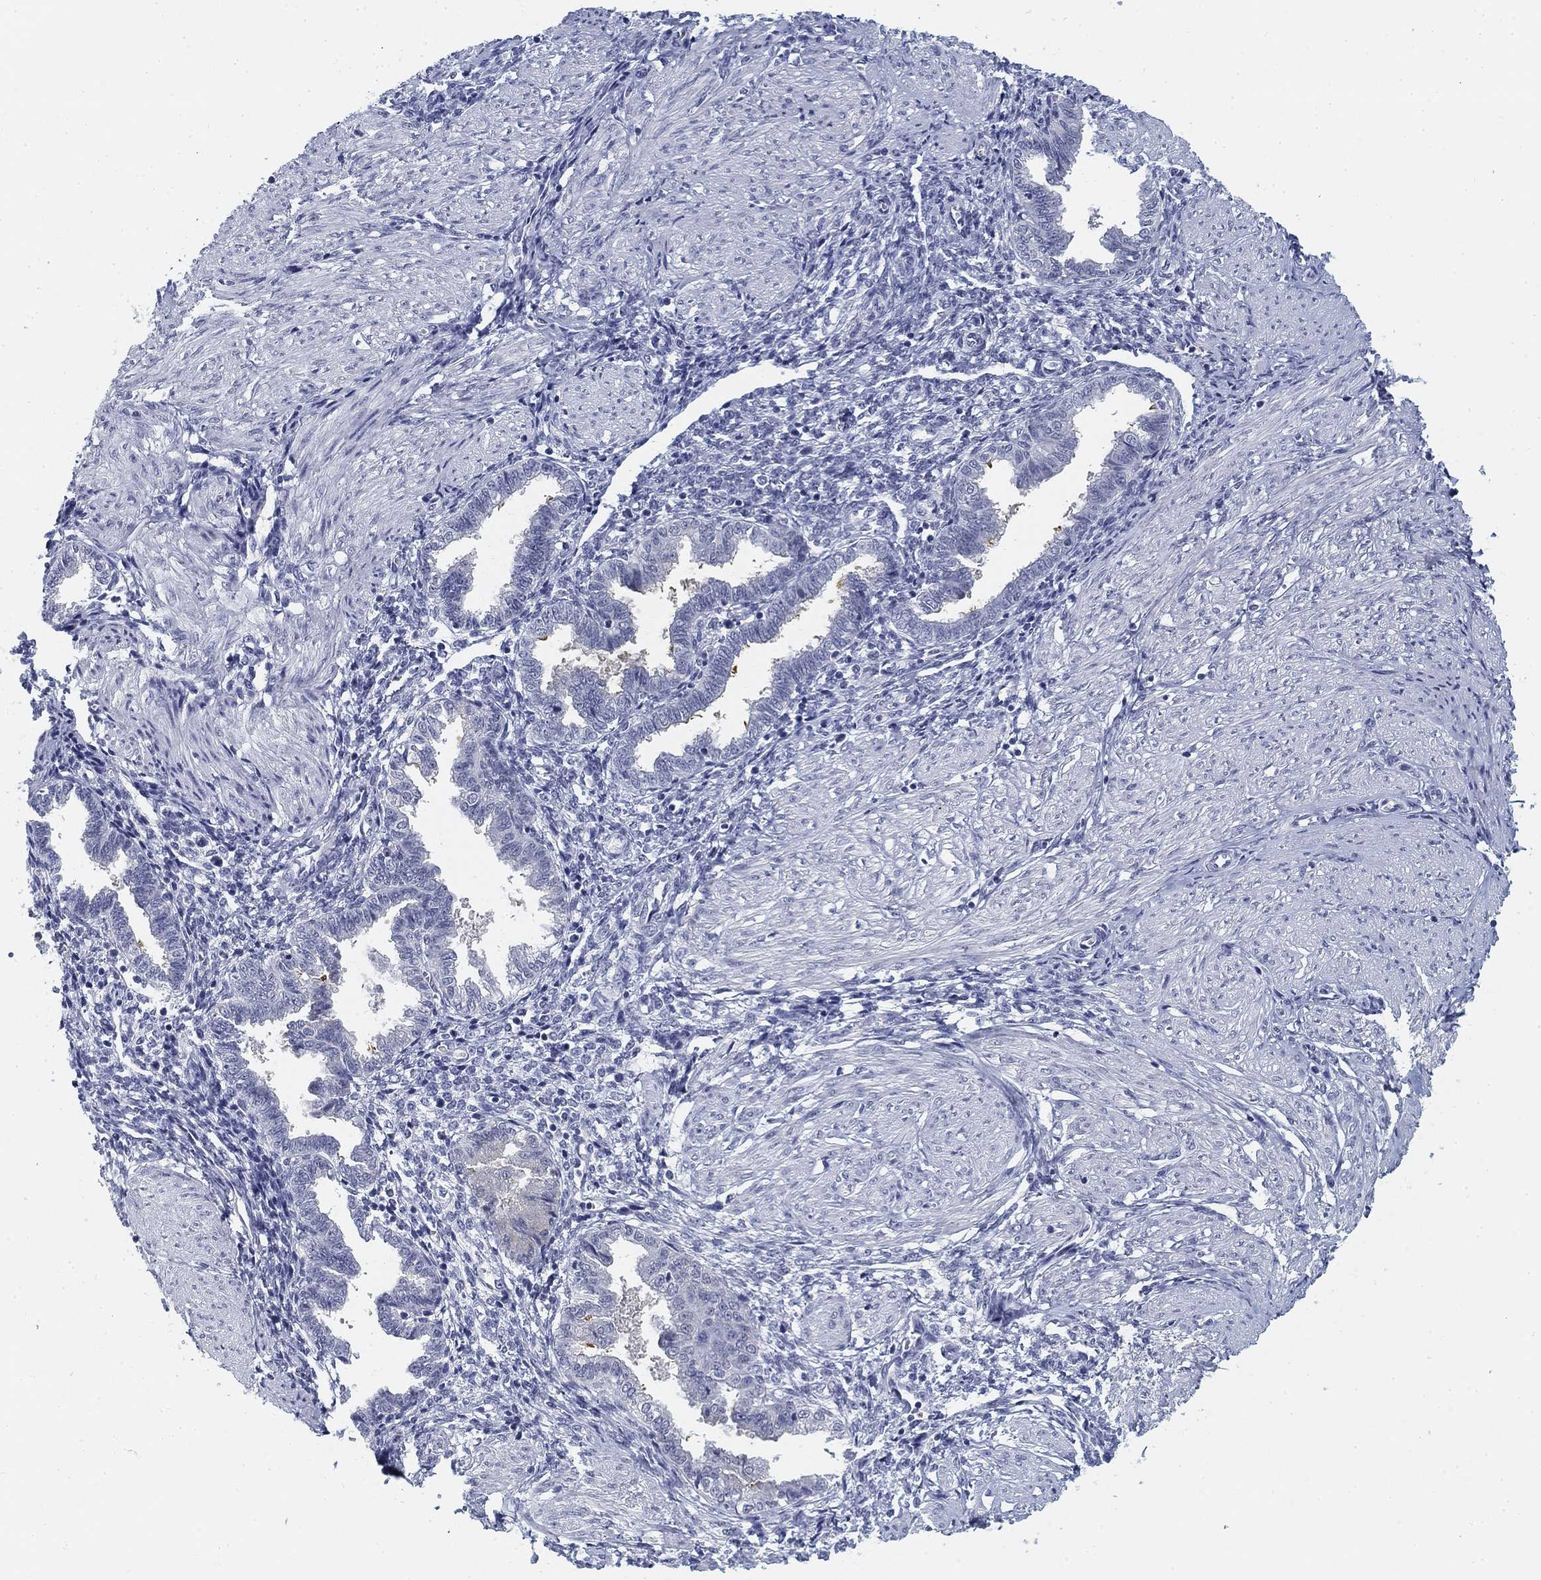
{"staining": {"intensity": "negative", "quantity": "none", "location": "none"}, "tissue": "endometrium", "cell_type": "Cells in endometrial stroma", "image_type": "normal", "snomed": [{"axis": "morphology", "description": "Normal tissue, NOS"}, {"axis": "topography", "description": "Endometrium"}], "caption": "High power microscopy histopathology image of an IHC image of normal endometrium, revealing no significant expression in cells in endometrial stroma.", "gene": "SLC2A5", "patient": {"sex": "female", "age": 37}}